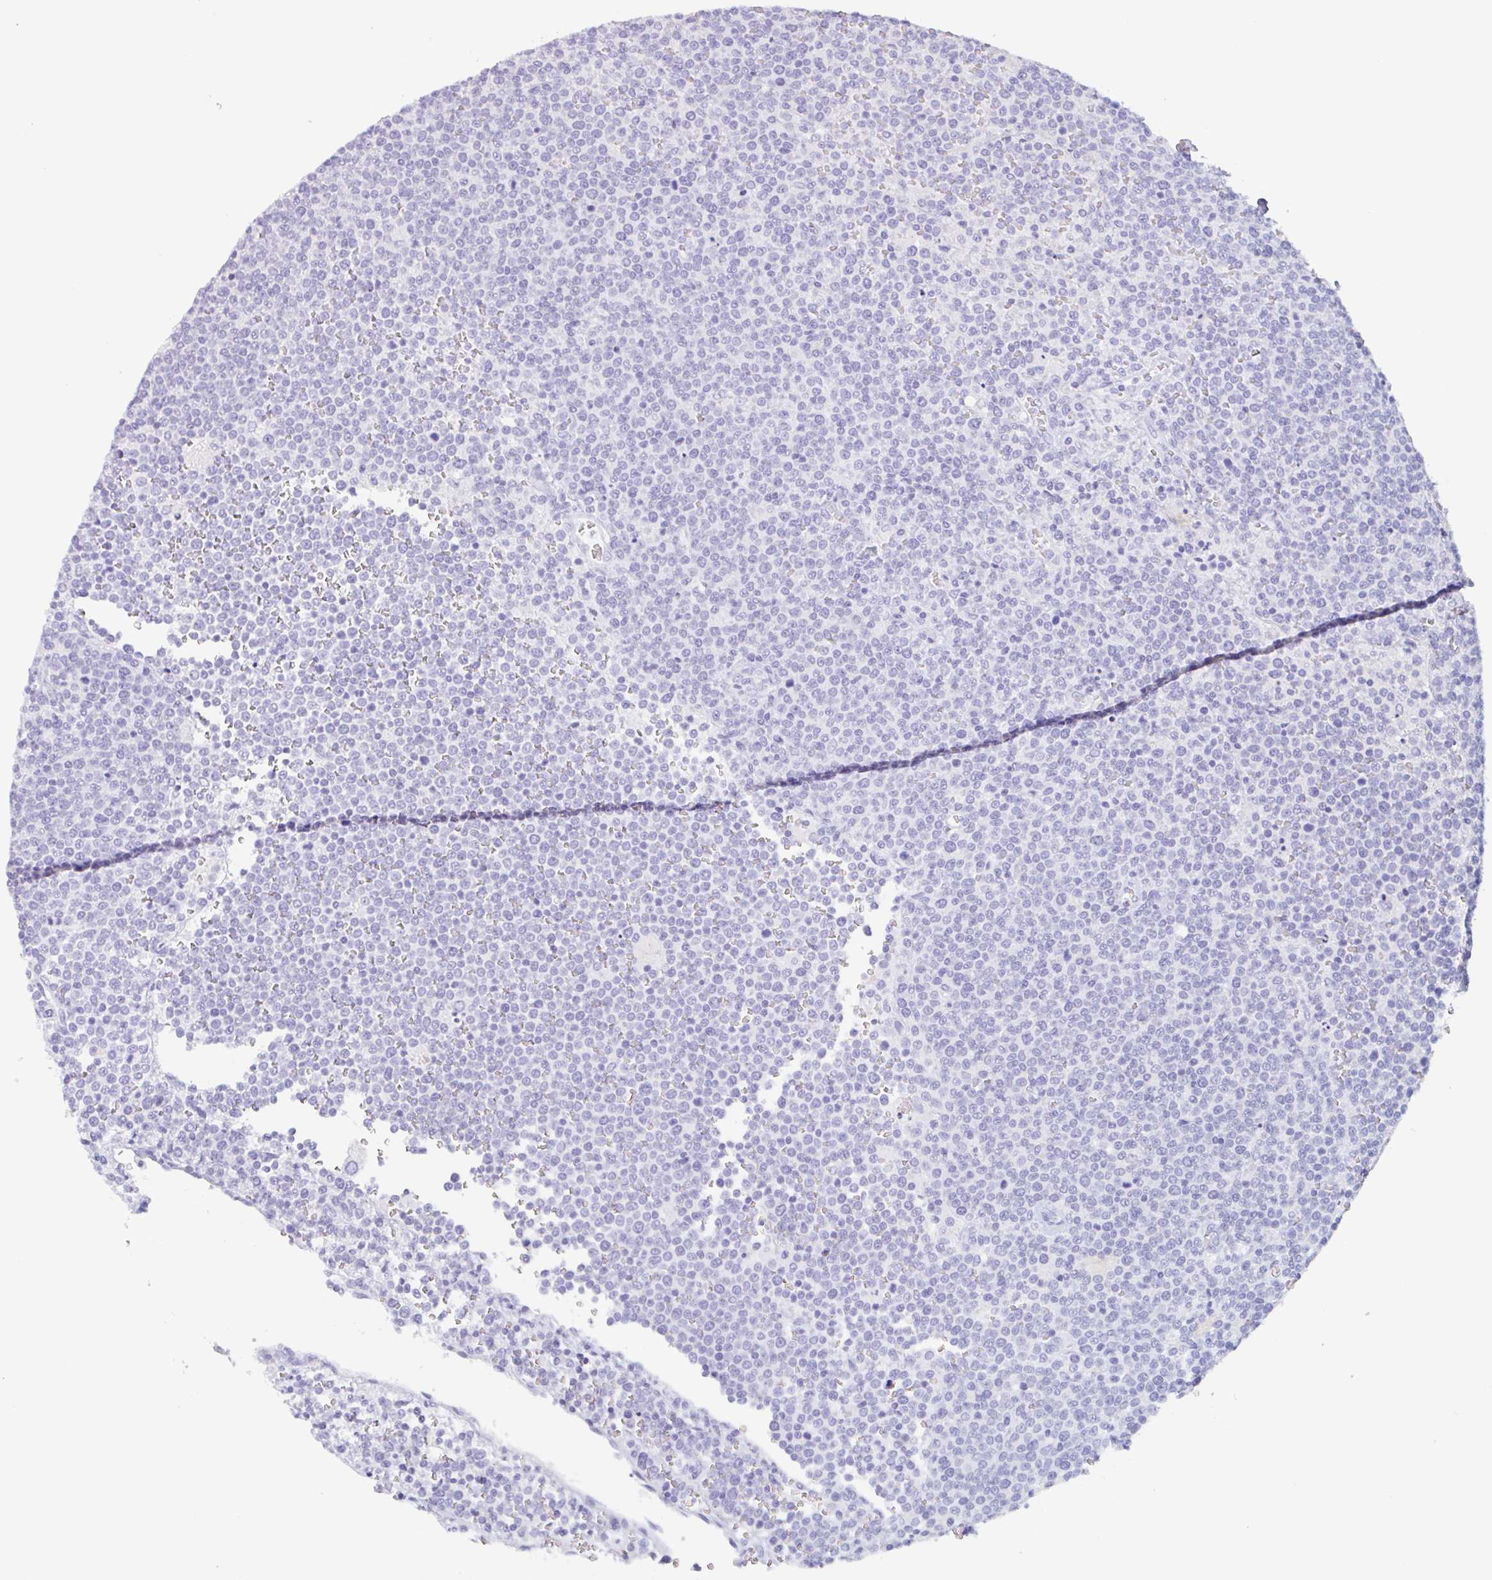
{"staining": {"intensity": "negative", "quantity": "none", "location": "none"}, "tissue": "lymphoma", "cell_type": "Tumor cells", "image_type": "cancer", "snomed": [{"axis": "morphology", "description": "Malignant lymphoma, non-Hodgkin's type, High grade"}, {"axis": "topography", "description": "Lymph node"}], "caption": "This is an immunohistochemistry (IHC) micrograph of human malignant lymphoma, non-Hodgkin's type (high-grade). There is no staining in tumor cells.", "gene": "EMC4", "patient": {"sex": "male", "age": 61}}